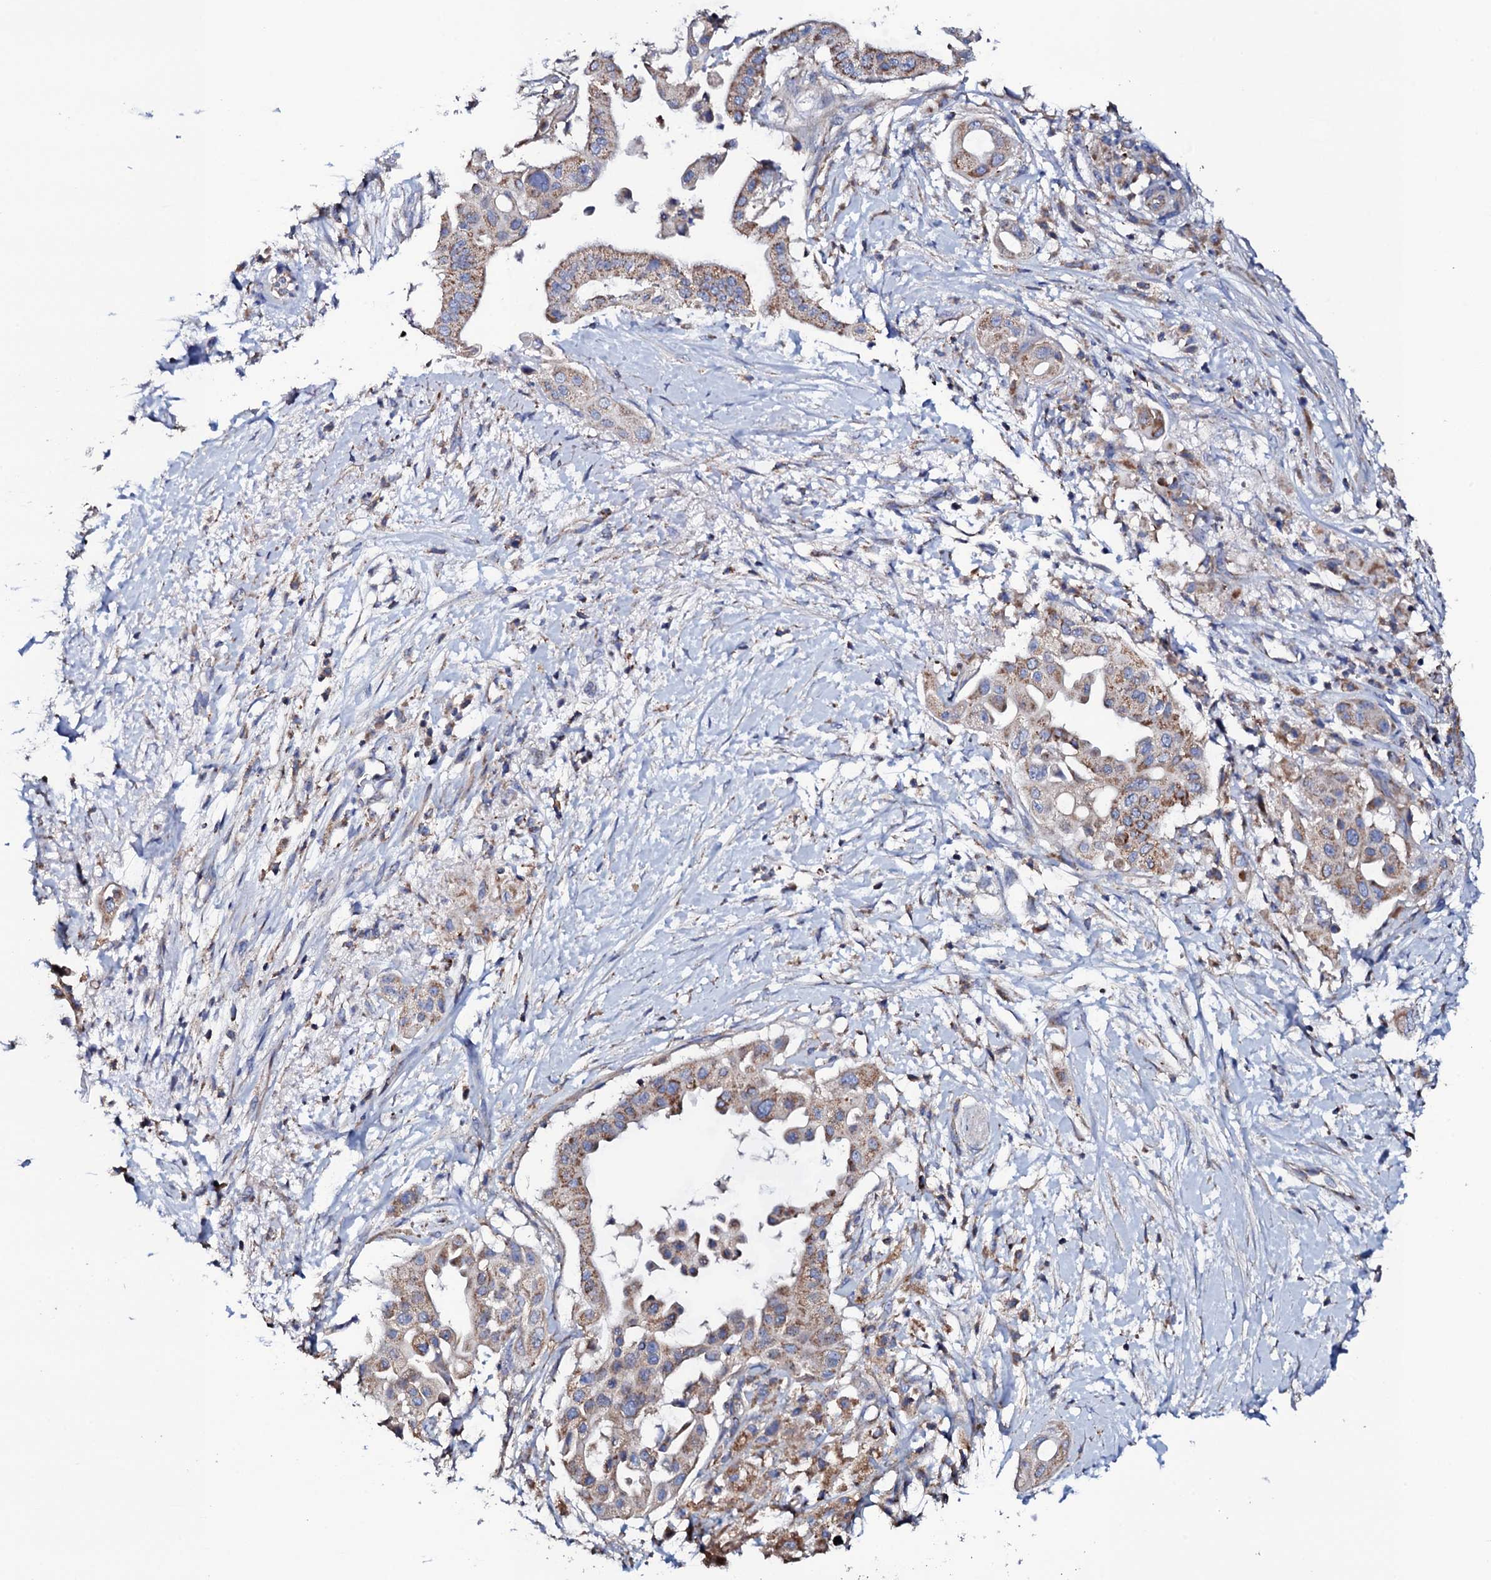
{"staining": {"intensity": "moderate", "quantity": "25%-75%", "location": "cytoplasmic/membranous"}, "tissue": "pancreatic cancer", "cell_type": "Tumor cells", "image_type": "cancer", "snomed": [{"axis": "morphology", "description": "Adenocarcinoma, NOS"}, {"axis": "topography", "description": "Pancreas"}], "caption": "The histopathology image demonstrates immunohistochemical staining of pancreatic cancer. There is moderate cytoplasmic/membranous positivity is identified in about 25%-75% of tumor cells. The protein is shown in brown color, while the nuclei are stained blue.", "gene": "TCAF2", "patient": {"sex": "male", "age": 68}}